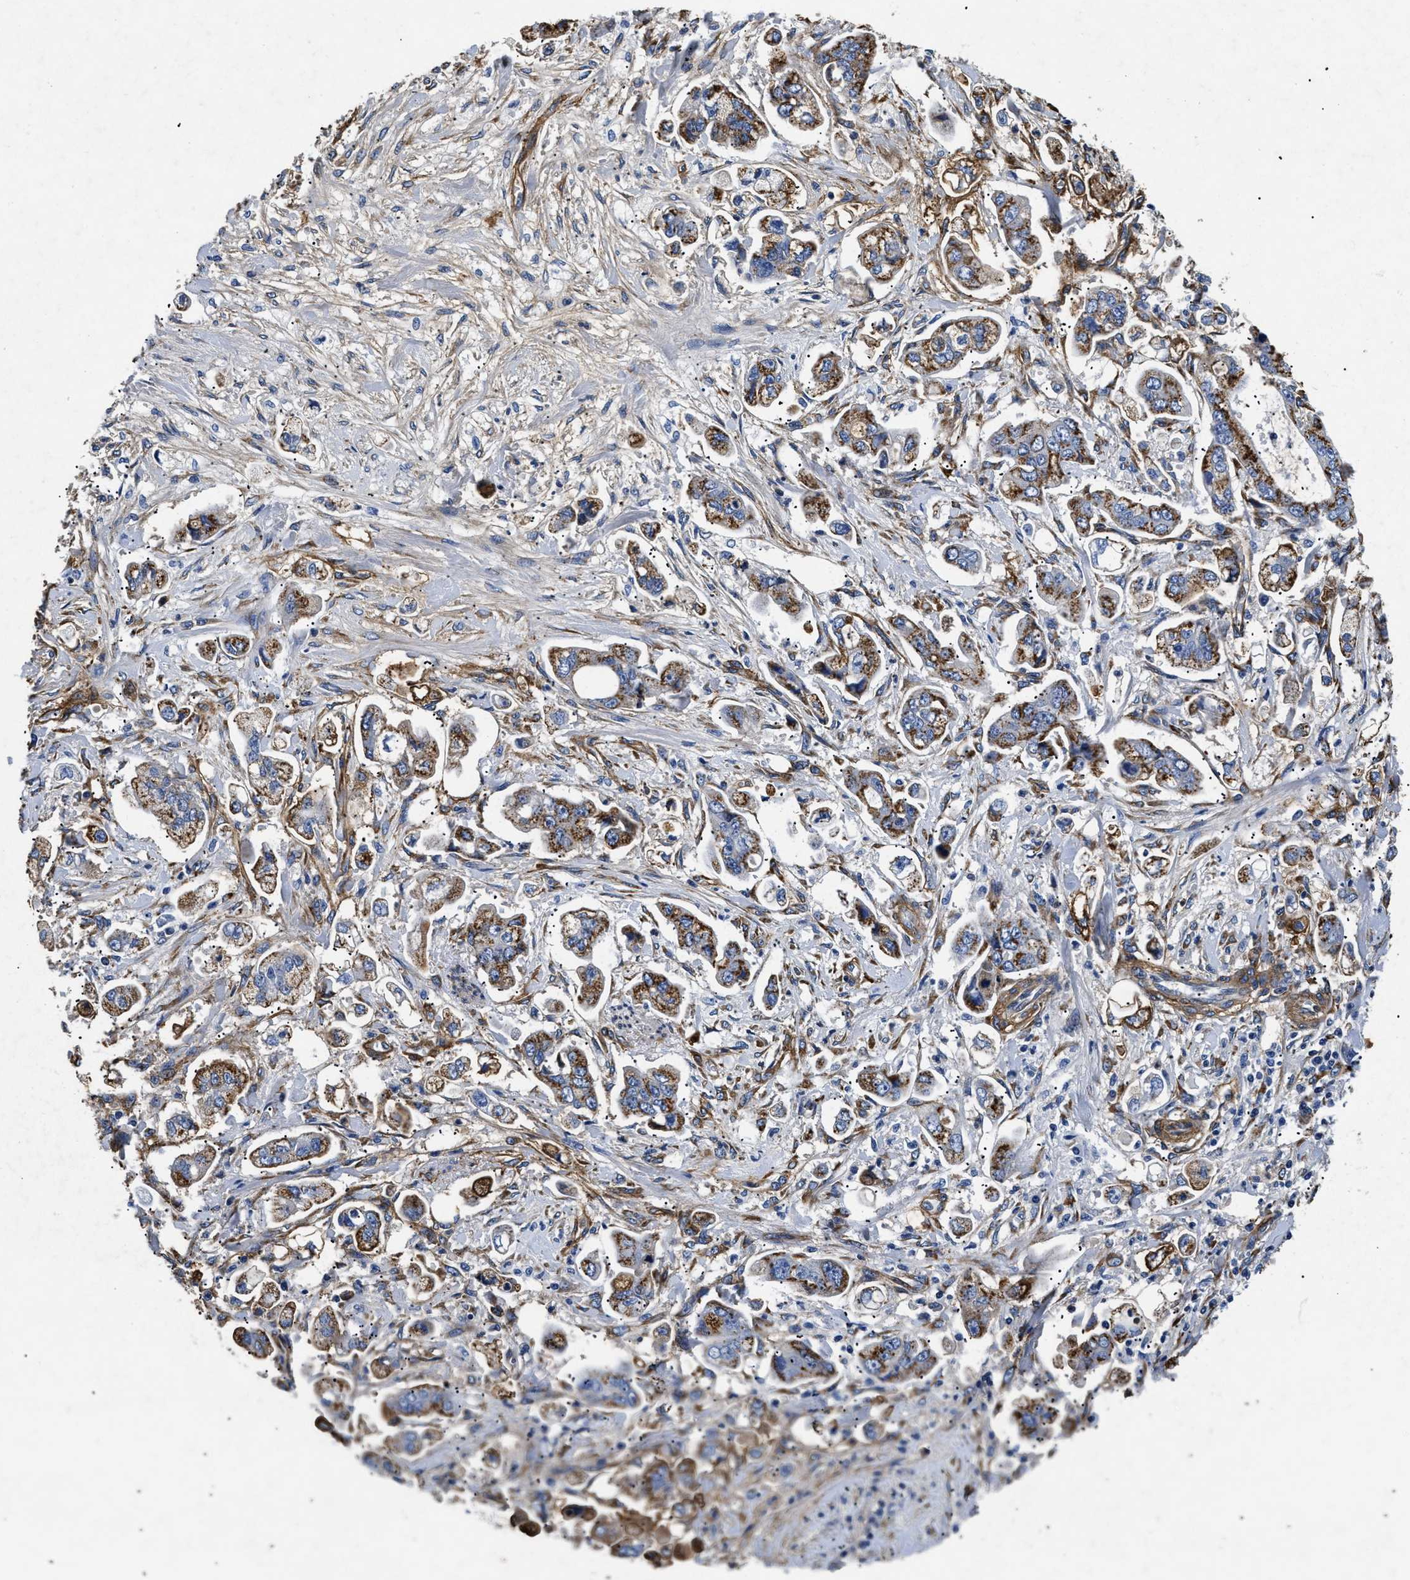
{"staining": {"intensity": "strong", "quantity": "25%-75%", "location": "cytoplasmic/membranous"}, "tissue": "stomach cancer", "cell_type": "Tumor cells", "image_type": "cancer", "snomed": [{"axis": "morphology", "description": "Adenocarcinoma, NOS"}, {"axis": "topography", "description": "Stomach"}], "caption": "Adenocarcinoma (stomach) tissue demonstrates strong cytoplasmic/membranous staining in about 25%-75% of tumor cells, visualized by immunohistochemistry.", "gene": "LAMA3", "patient": {"sex": "male", "age": 62}}